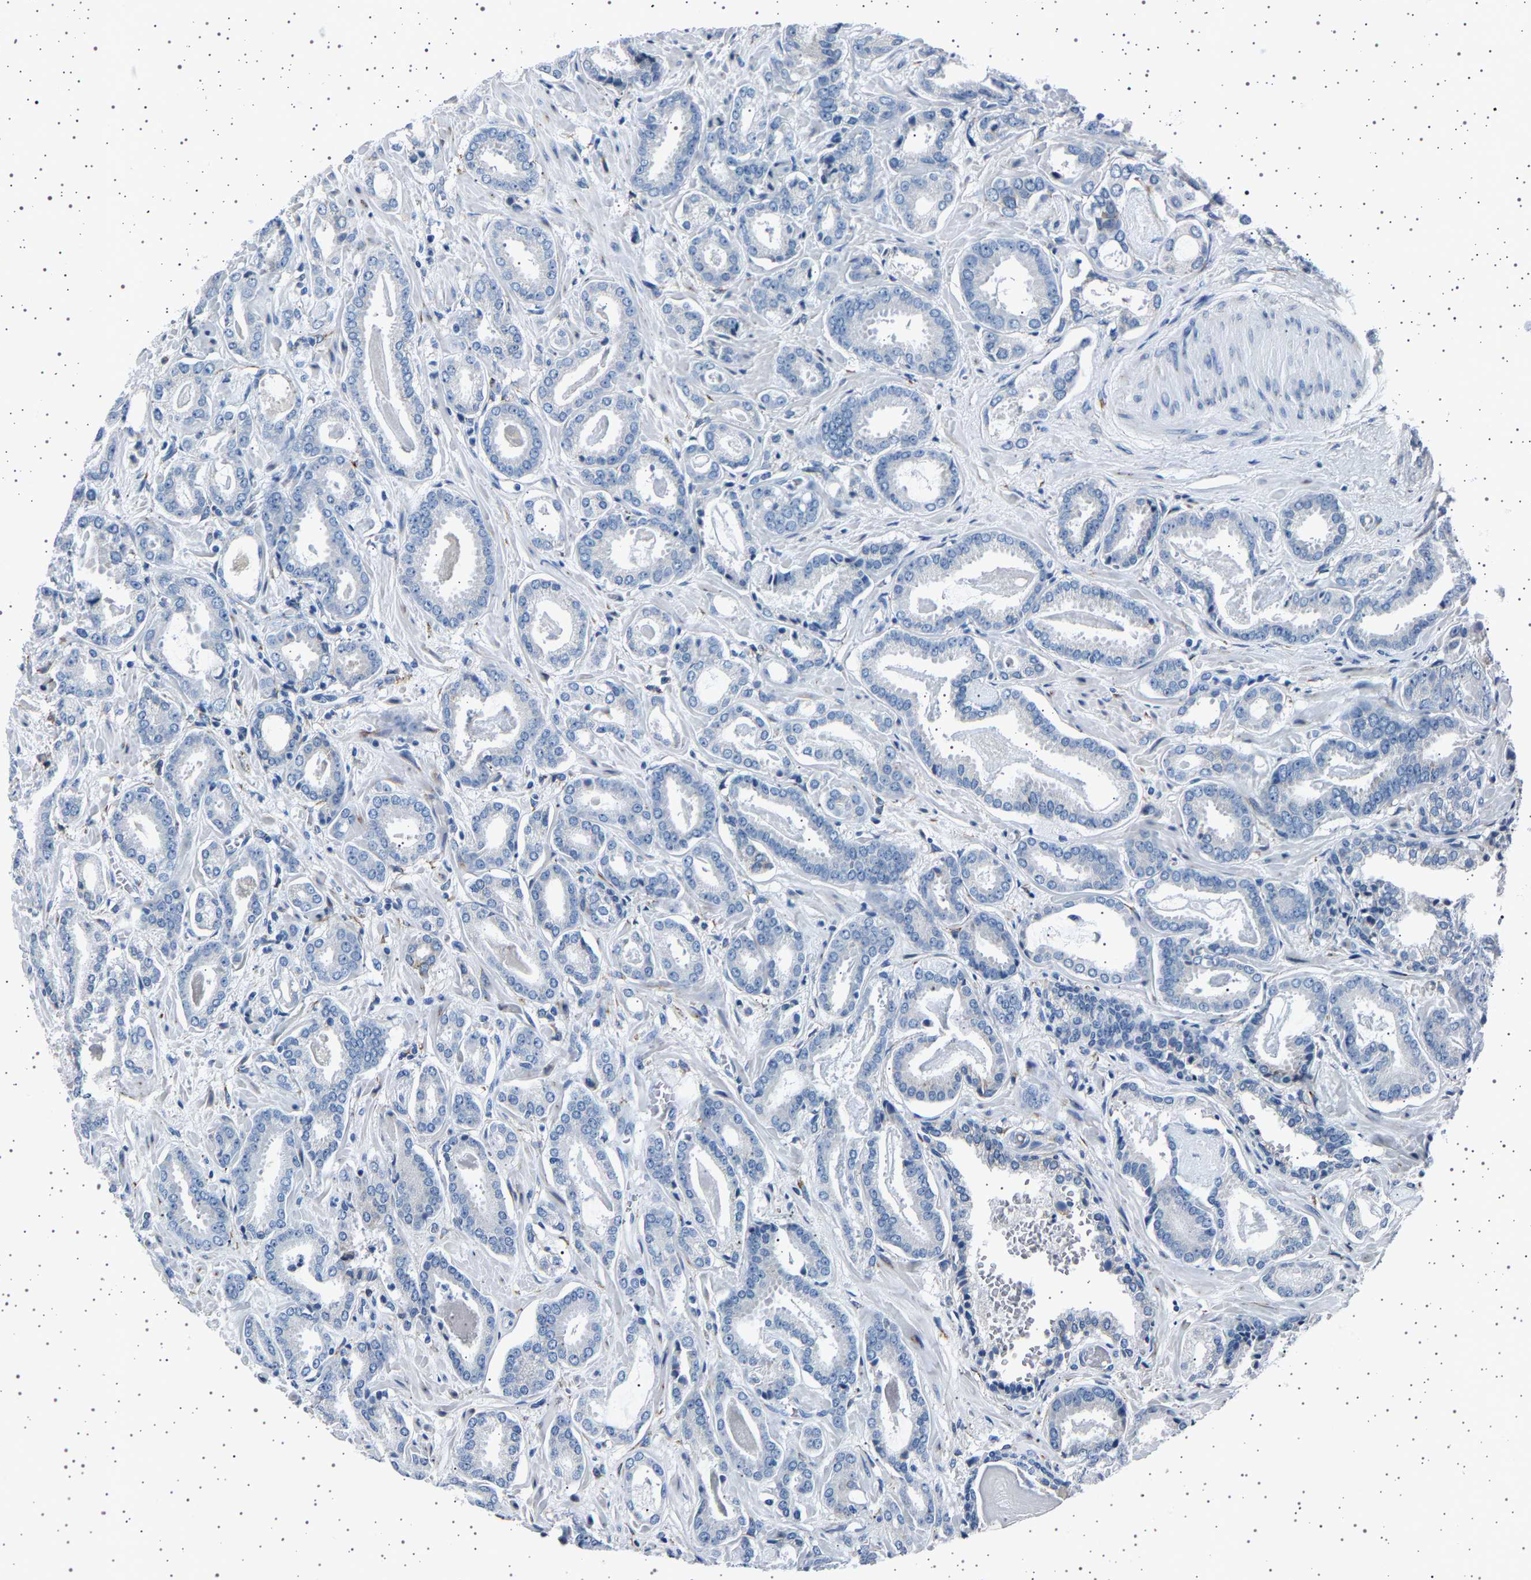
{"staining": {"intensity": "negative", "quantity": "none", "location": "none"}, "tissue": "prostate cancer", "cell_type": "Tumor cells", "image_type": "cancer", "snomed": [{"axis": "morphology", "description": "Adenocarcinoma, Low grade"}, {"axis": "topography", "description": "Prostate"}], "caption": "High power microscopy histopathology image of an IHC histopathology image of low-grade adenocarcinoma (prostate), revealing no significant expression in tumor cells.", "gene": "FTCD", "patient": {"sex": "male", "age": 53}}